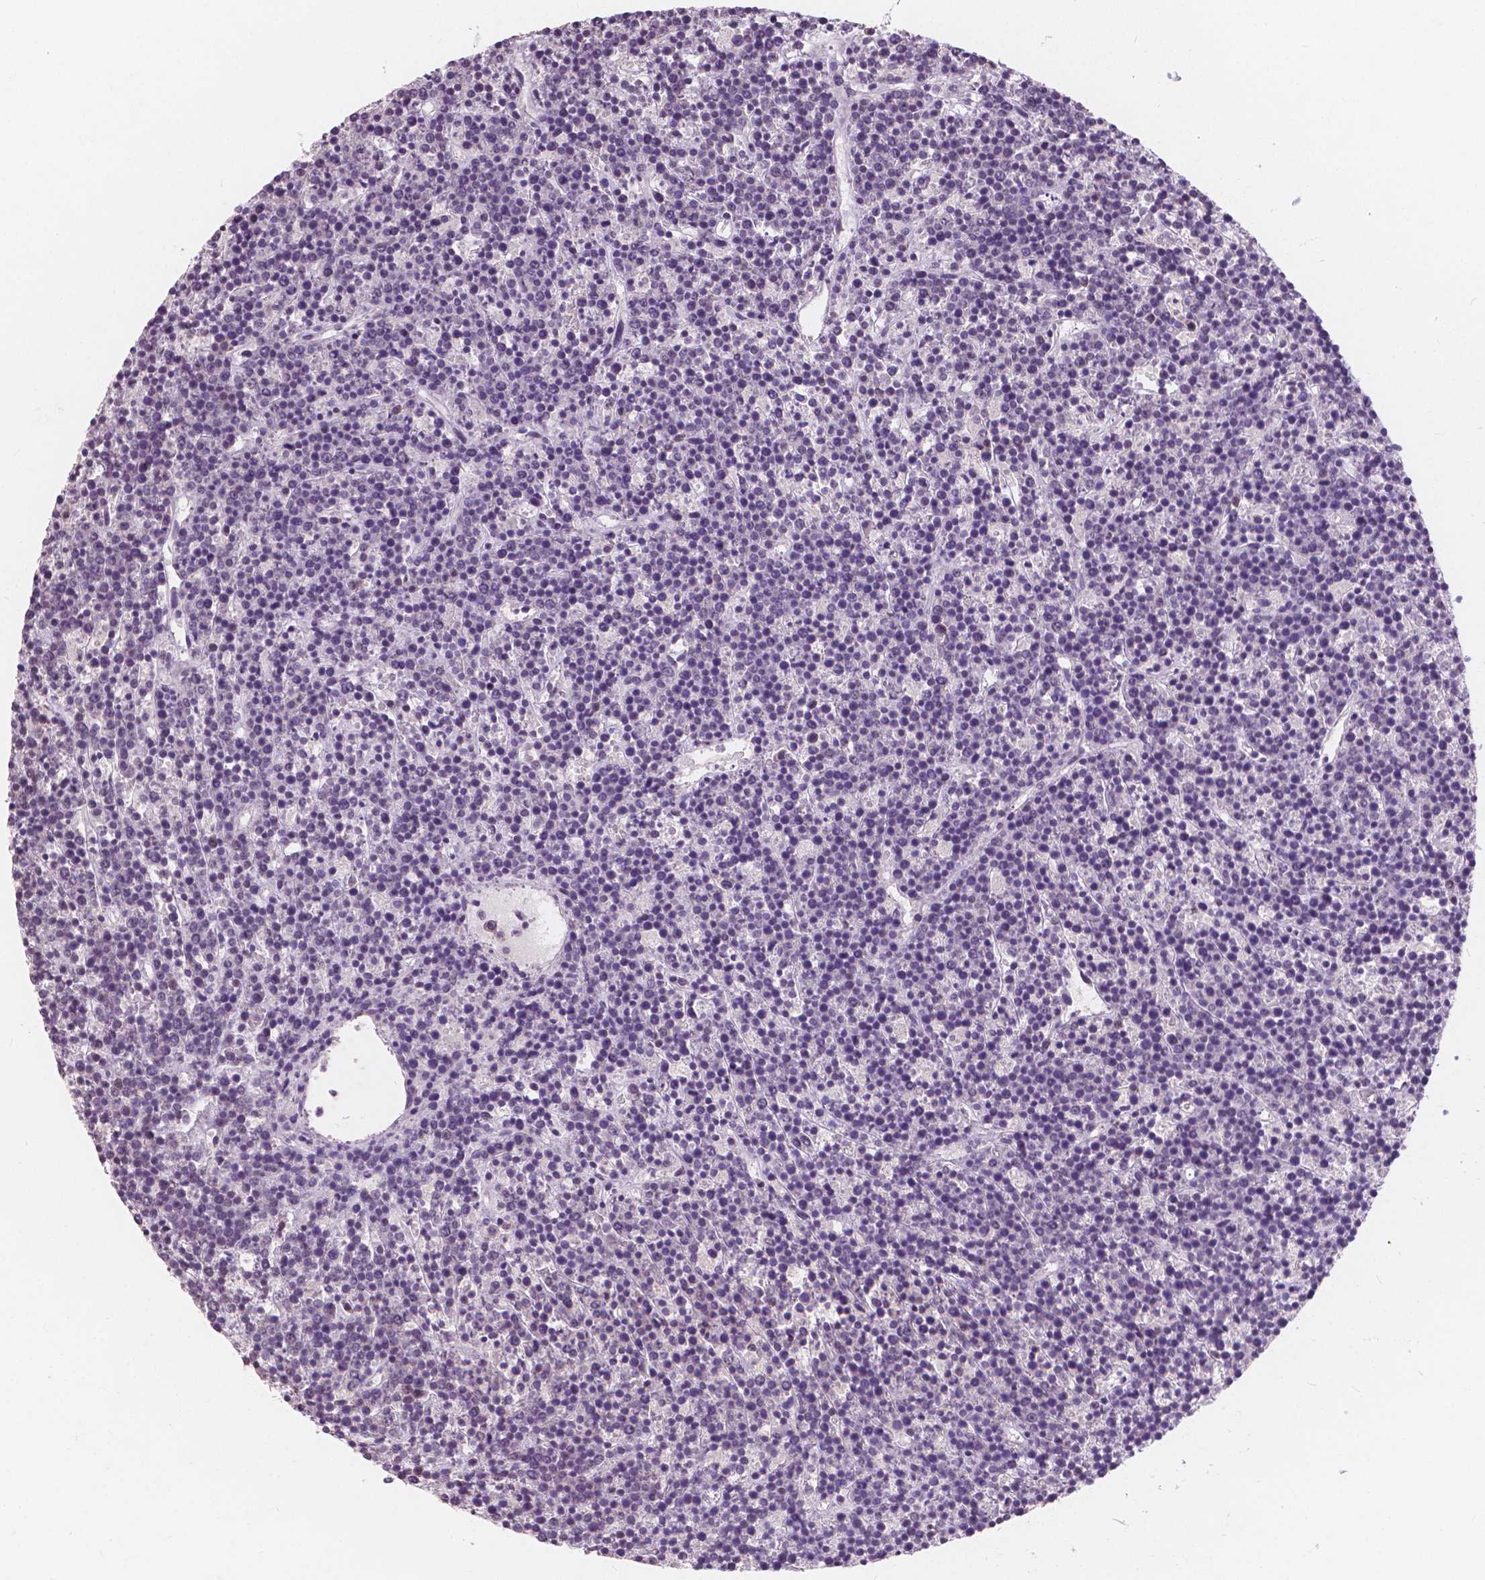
{"staining": {"intensity": "negative", "quantity": "none", "location": "none"}, "tissue": "lymphoma", "cell_type": "Tumor cells", "image_type": "cancer", "snomed": [{"axis": "morphology", "description": "Malignant lymphoma, non-Hodgkin's type, High grade"}, {"axis": "topography", "description": "Ovary"}], "caption": "A high-resolution histopathology image shows IHC staining of malignant lymphoma, non-Hodgkin's type (high-grade), which exhibits no significant positivity in tumor cells. The staining is performed using DAB (3,3'-diaminobenzidine) brown chromogen with nuclei counter-stained in using hematoxylin.", "gene": "NOLC1", "patient": {"sex": "female", "age": 56}}